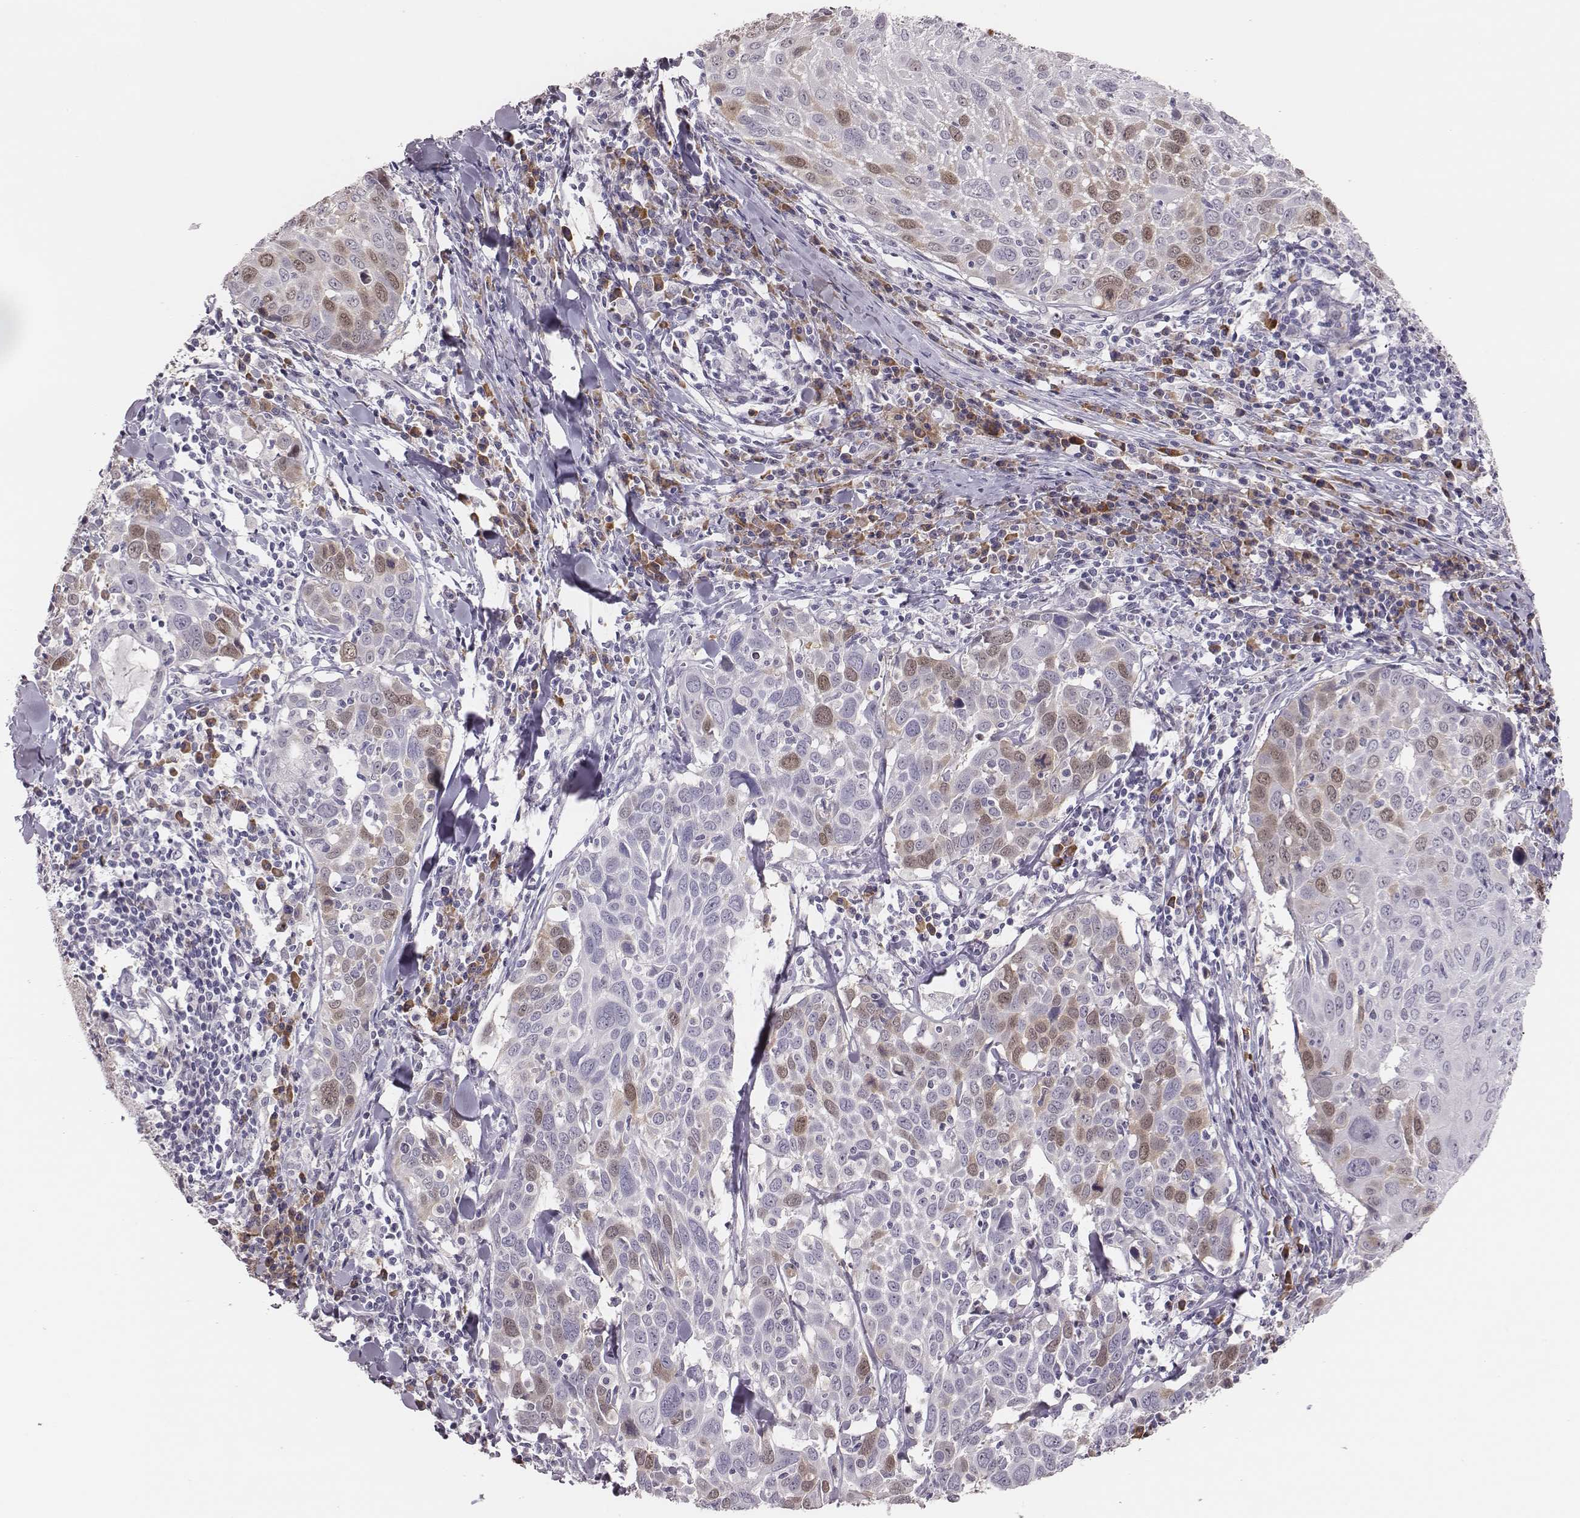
{"staining": {"intensity": "moderate", "quantity": "<25%", "location": "cytoplasmic/membranous,nuclear"}, "tissue": "lung cancer", "cell_type": "Tumor cells", "image_type": "cancer", "snomed": [{"axis": "morphology", "description": "Squamous cell carcinoma, NOS"}, {"axis": "topography", "description": "Lung"}], "caption": "Lung squamous cell carcinoma stained with DAB immunohistochemistry (IHC) reveals low levels of moderate cytoplasmic/membranous and nuclear expression in about <25% of tumor cells.", "gene": "PBK", "patient": {"sex": "male", "age": 57}}